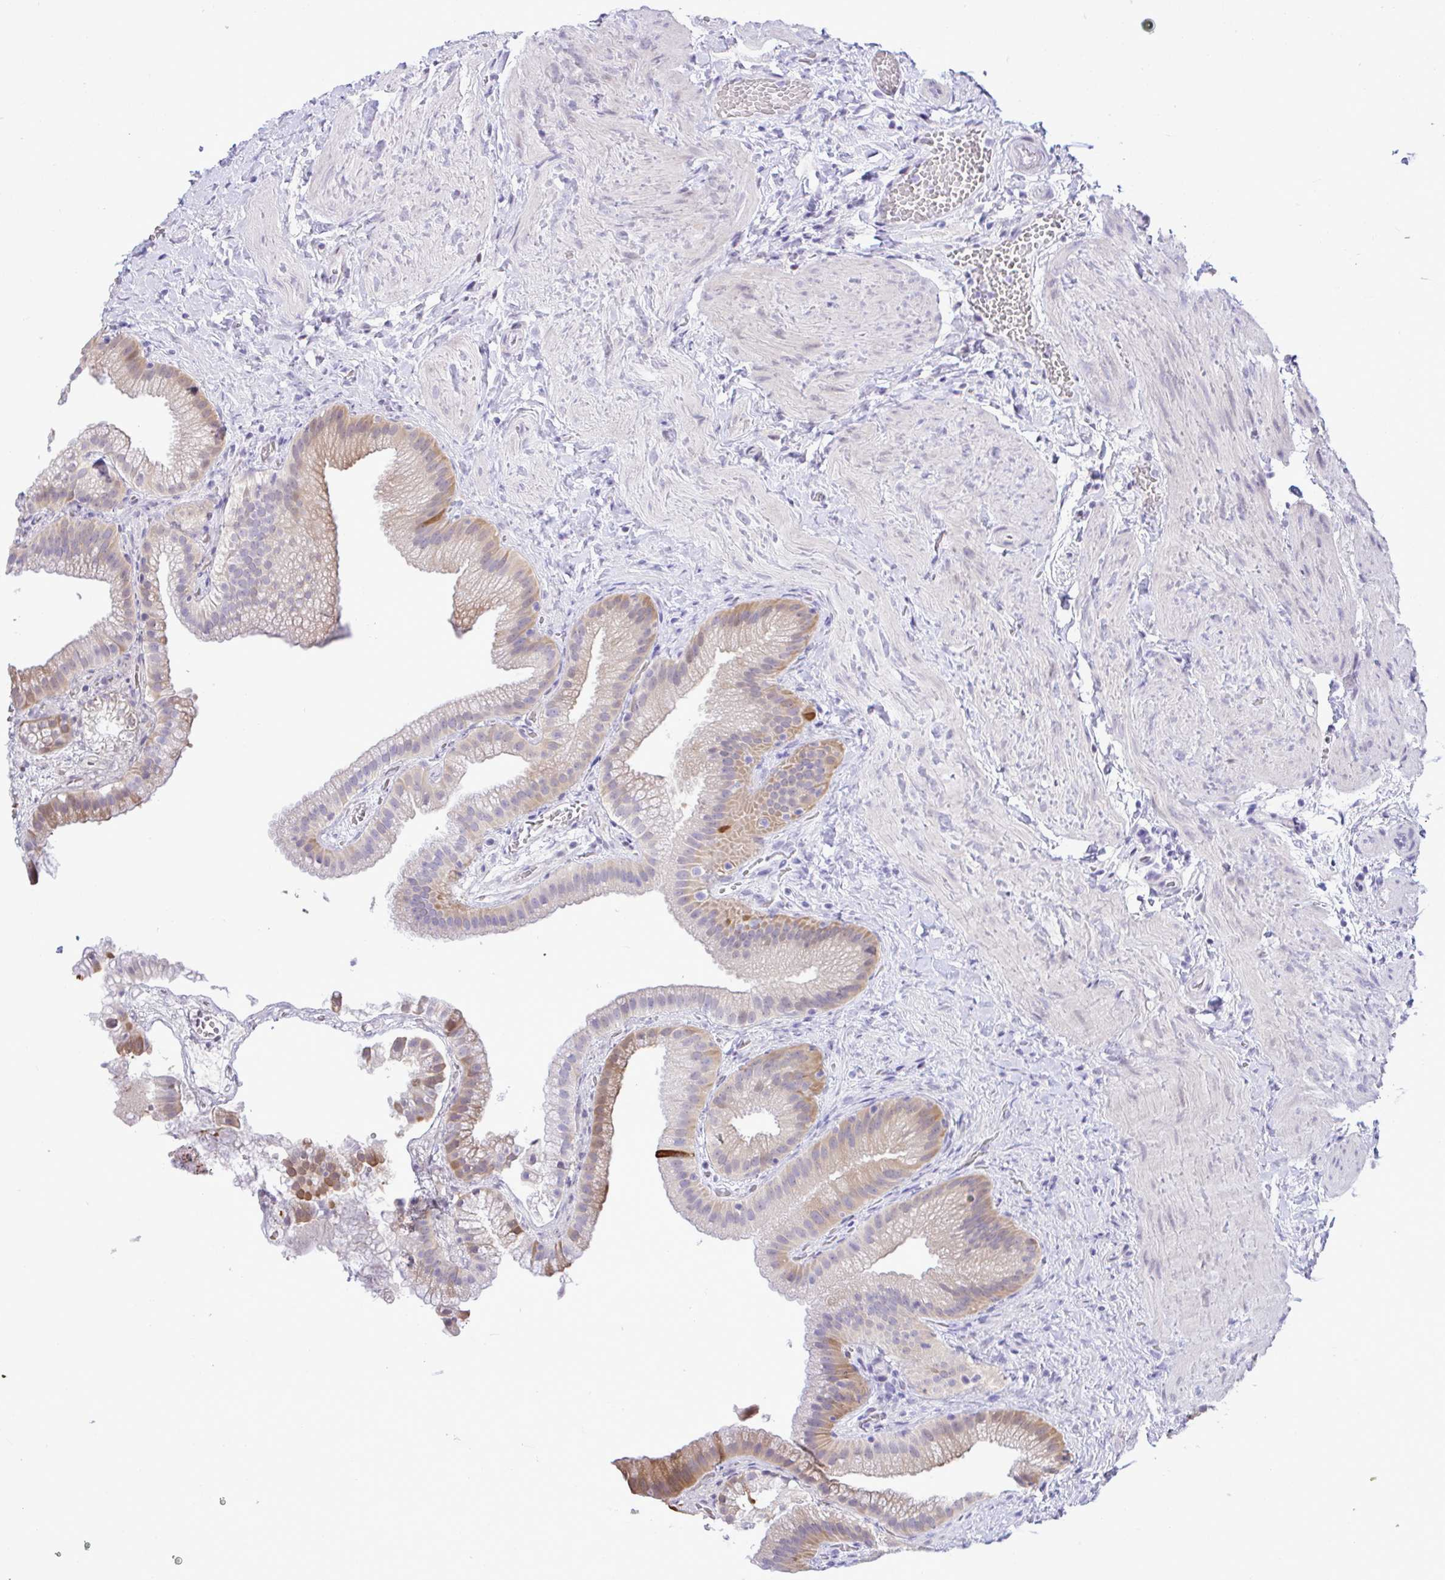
{"staining": {"intensity": "moderate", "quantity": "25%-75%", "location": "cytoplasmic/membranous"}, "tissue": "gallbladder", "cell_type": "Glandular cells", "image_type": "normal", "snomed": [{"axis": "morphology", "description": "Normal tissue, NOS"}, {"axis": "topography", "description": "Gallbladder"}], "caption": "Immunohistochemistry (IHC) image of unremarkable gallbladder: human gallbladder stained using immunohistochemistry (IHC) shows medium levels of moderate protein expression localized specifically in the cytoplasmic/membranous of glandular cells, appearing as a cytoplasmic/membranous brown color.", "gene": "ZNF485", "patient": {"sex": "female", "age": 63}}